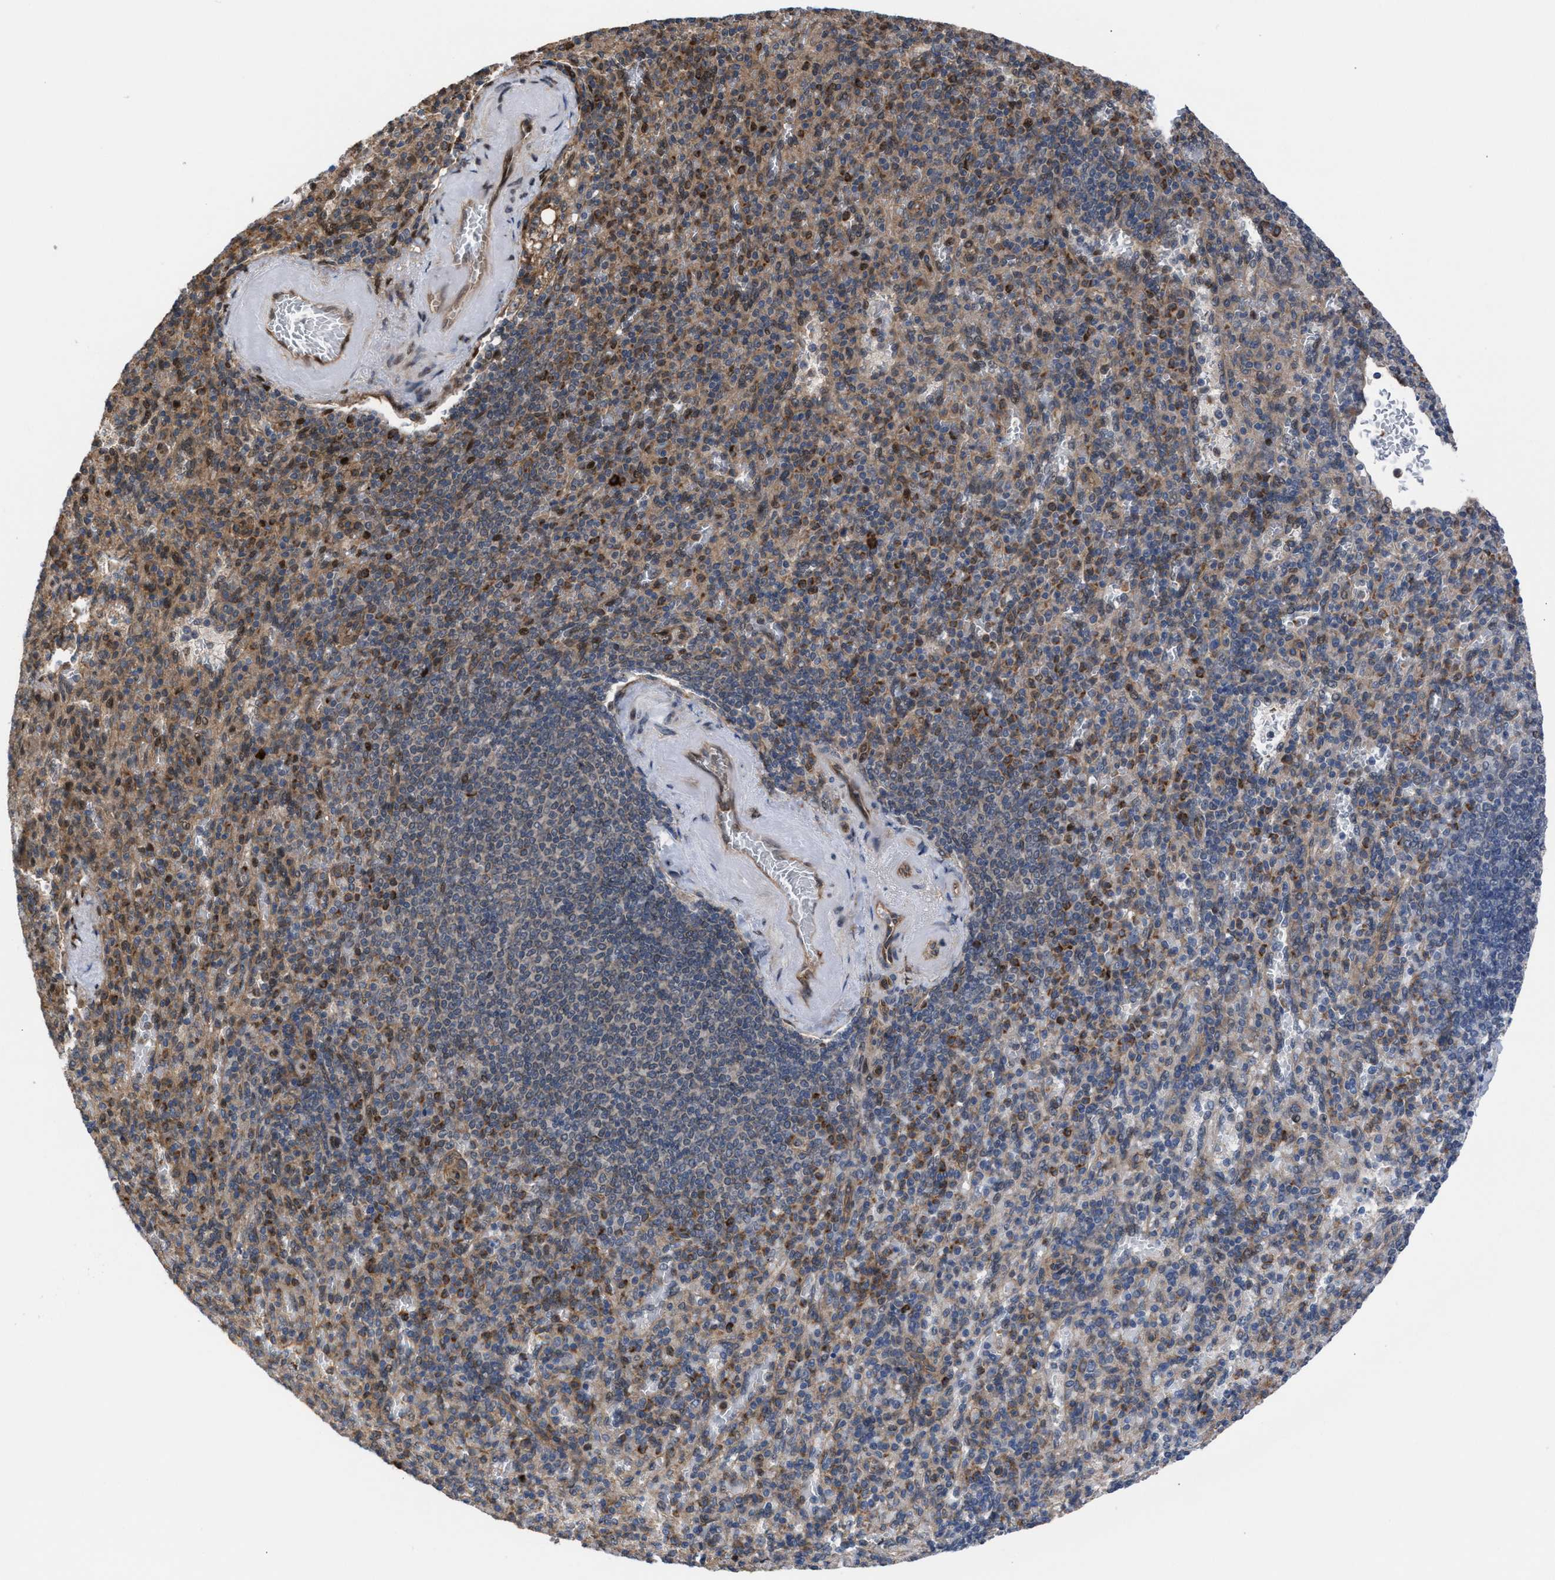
{"staining": {"intensity": "moderate", "quantity": "25%-75%", "location": "cytoplasmic/membranous"}, "tissue": "spleen", "cell_type": "Cells in red pulp", "image_type": "normal", "snomed": [{"axis": "morphology", "description": "Normal tissue, NOS"}, {"axis": "topography", "description": "Spleen"}], "caption": "Immunohistochemistry of normal human spleen displays medium levels of moderate cytoplasmic/membranous staining in about 25%-75% of cells in red pulp. The protein of interest is stained brown, and the nuclei are stained in blue (DAB IHC with brightfield microscopy, high magnification).", "gene": "TP53BP2", "patient": {"sex": "female", "age": 74}}